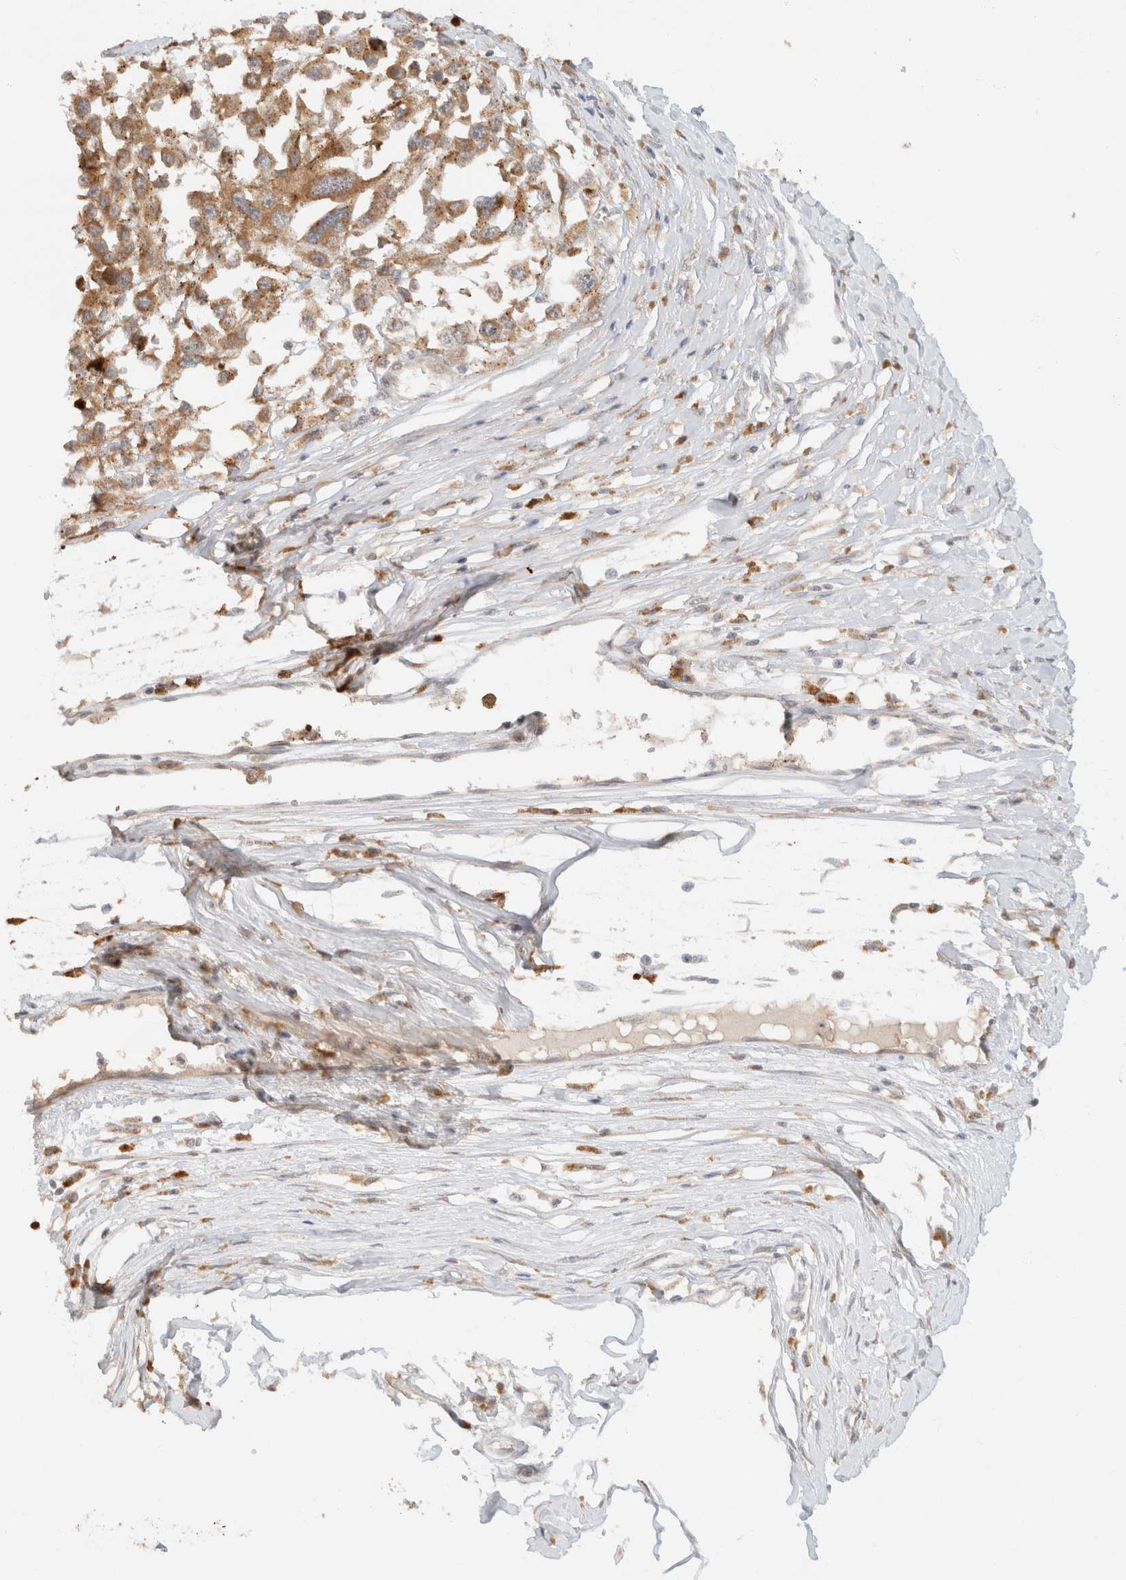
{"staining": {"intensity": "moderate", "quantity": ">75%", "location": "cytoplasmic/membranous"}, "tissue": "melanoma", "cell_type": "Tumor cells", "image_type": "cancer", "snomed": [{"axis": "morphology", "description": "Malignant melanoma, Metastatic site"}, {"axis": "topography", "description": "Lymph node"}], "caption": "Immunohistochemical staining of human melanoma demonstrates medium levels of moderate cytoplasmic/membranous staining in about >75% of tumor cells.", "gene": "TACC1", "patient": {"sex": "male", "age": 59}}